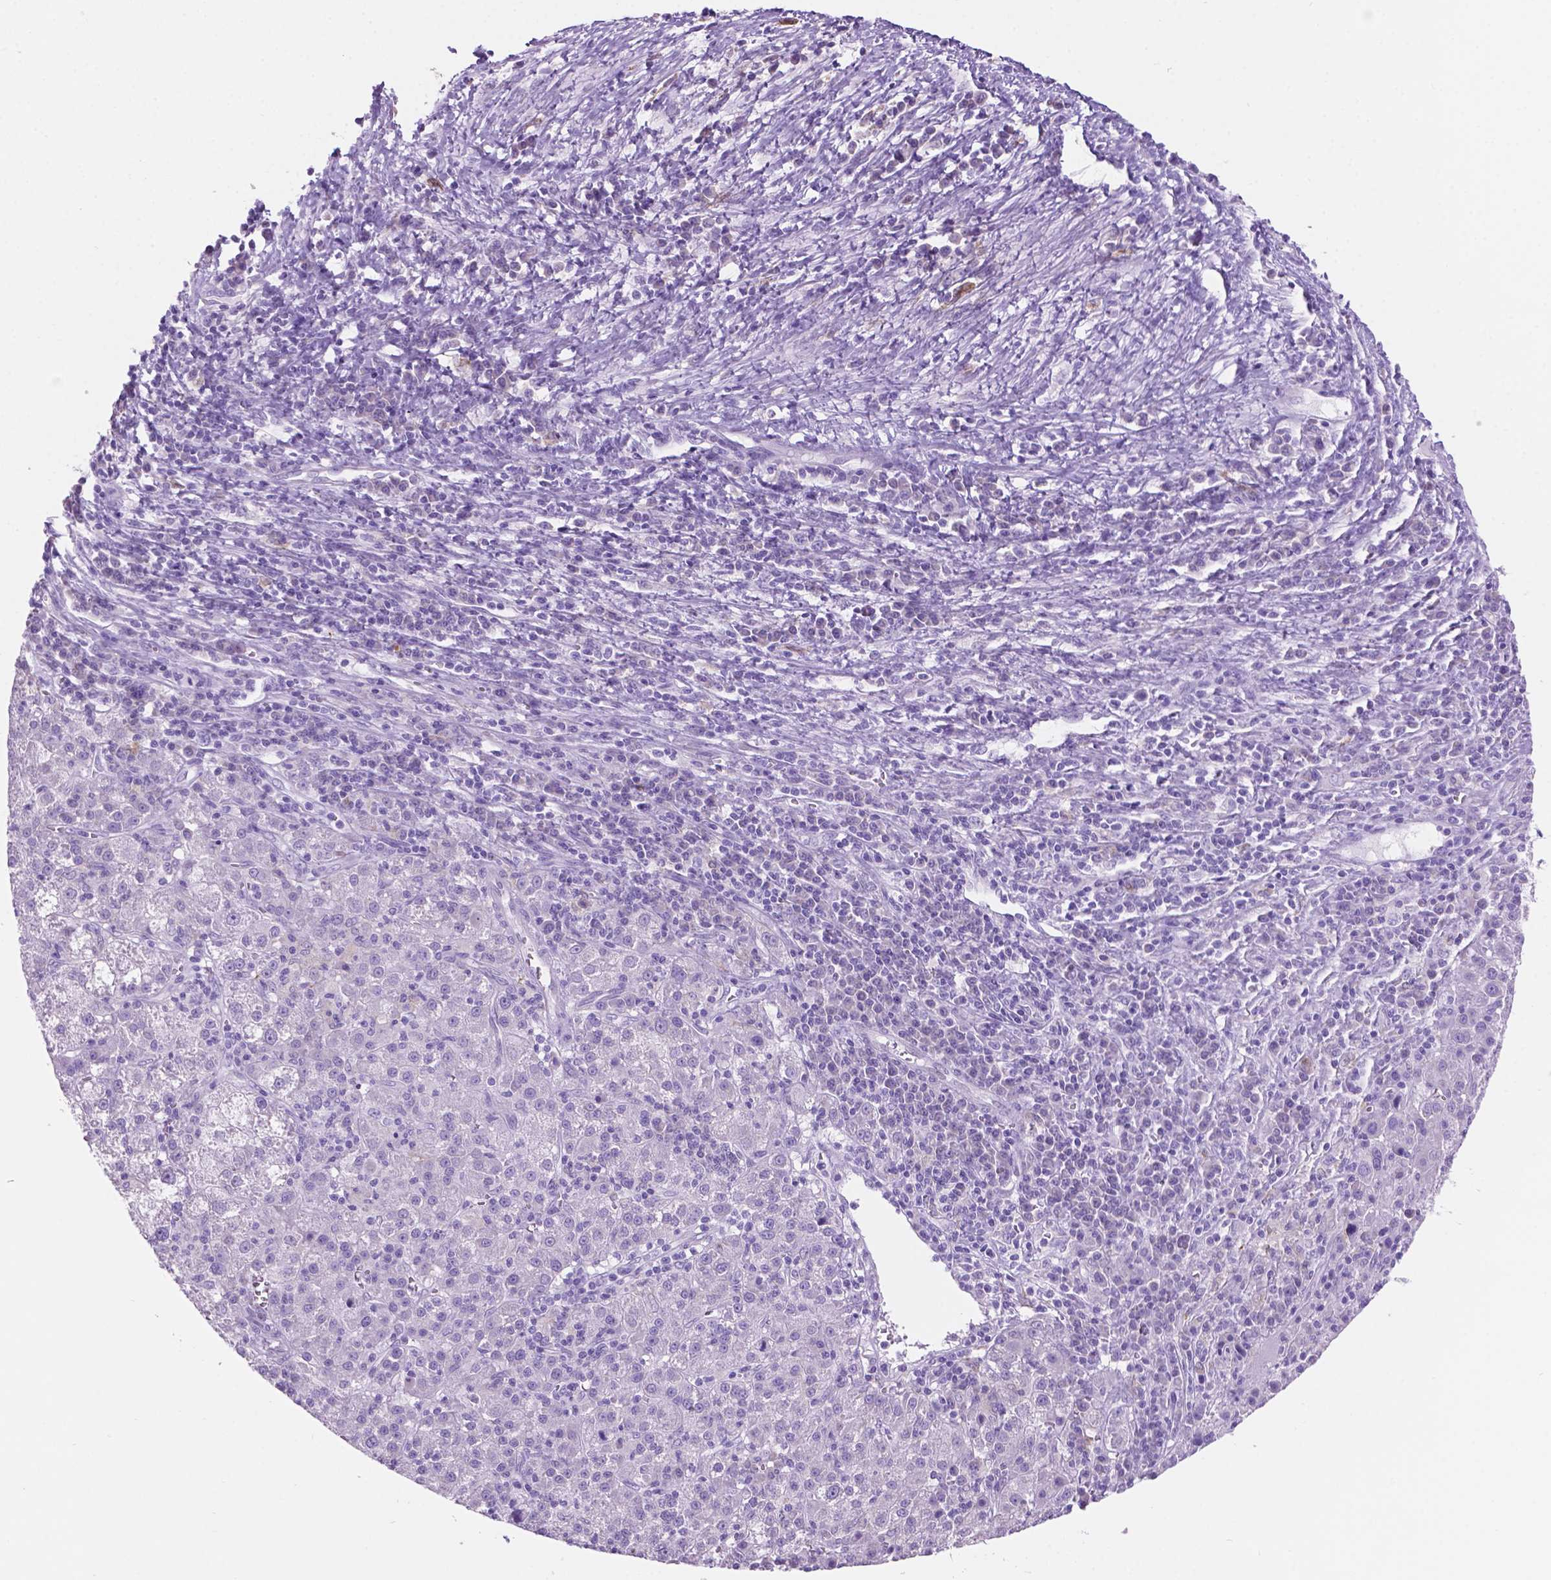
{"staining": {"intensity": "negative", "quantity": "none", "location": "none"}, "tissue": "liver cancer", "cell_type": "Tumor cells", "image_type": "cancer", "snomed": [{"axis": "morphology", "description": "Carcinoma, Hepatocellular, NOS"}, {"axis": "topography", "description": "Liver"}], "caption": "Tumor cells show no significant protein staining in hepatocellular carcinoma (liver).", "gene": "GRIN2B", "patient": {"sex": "female", "age": 60}}